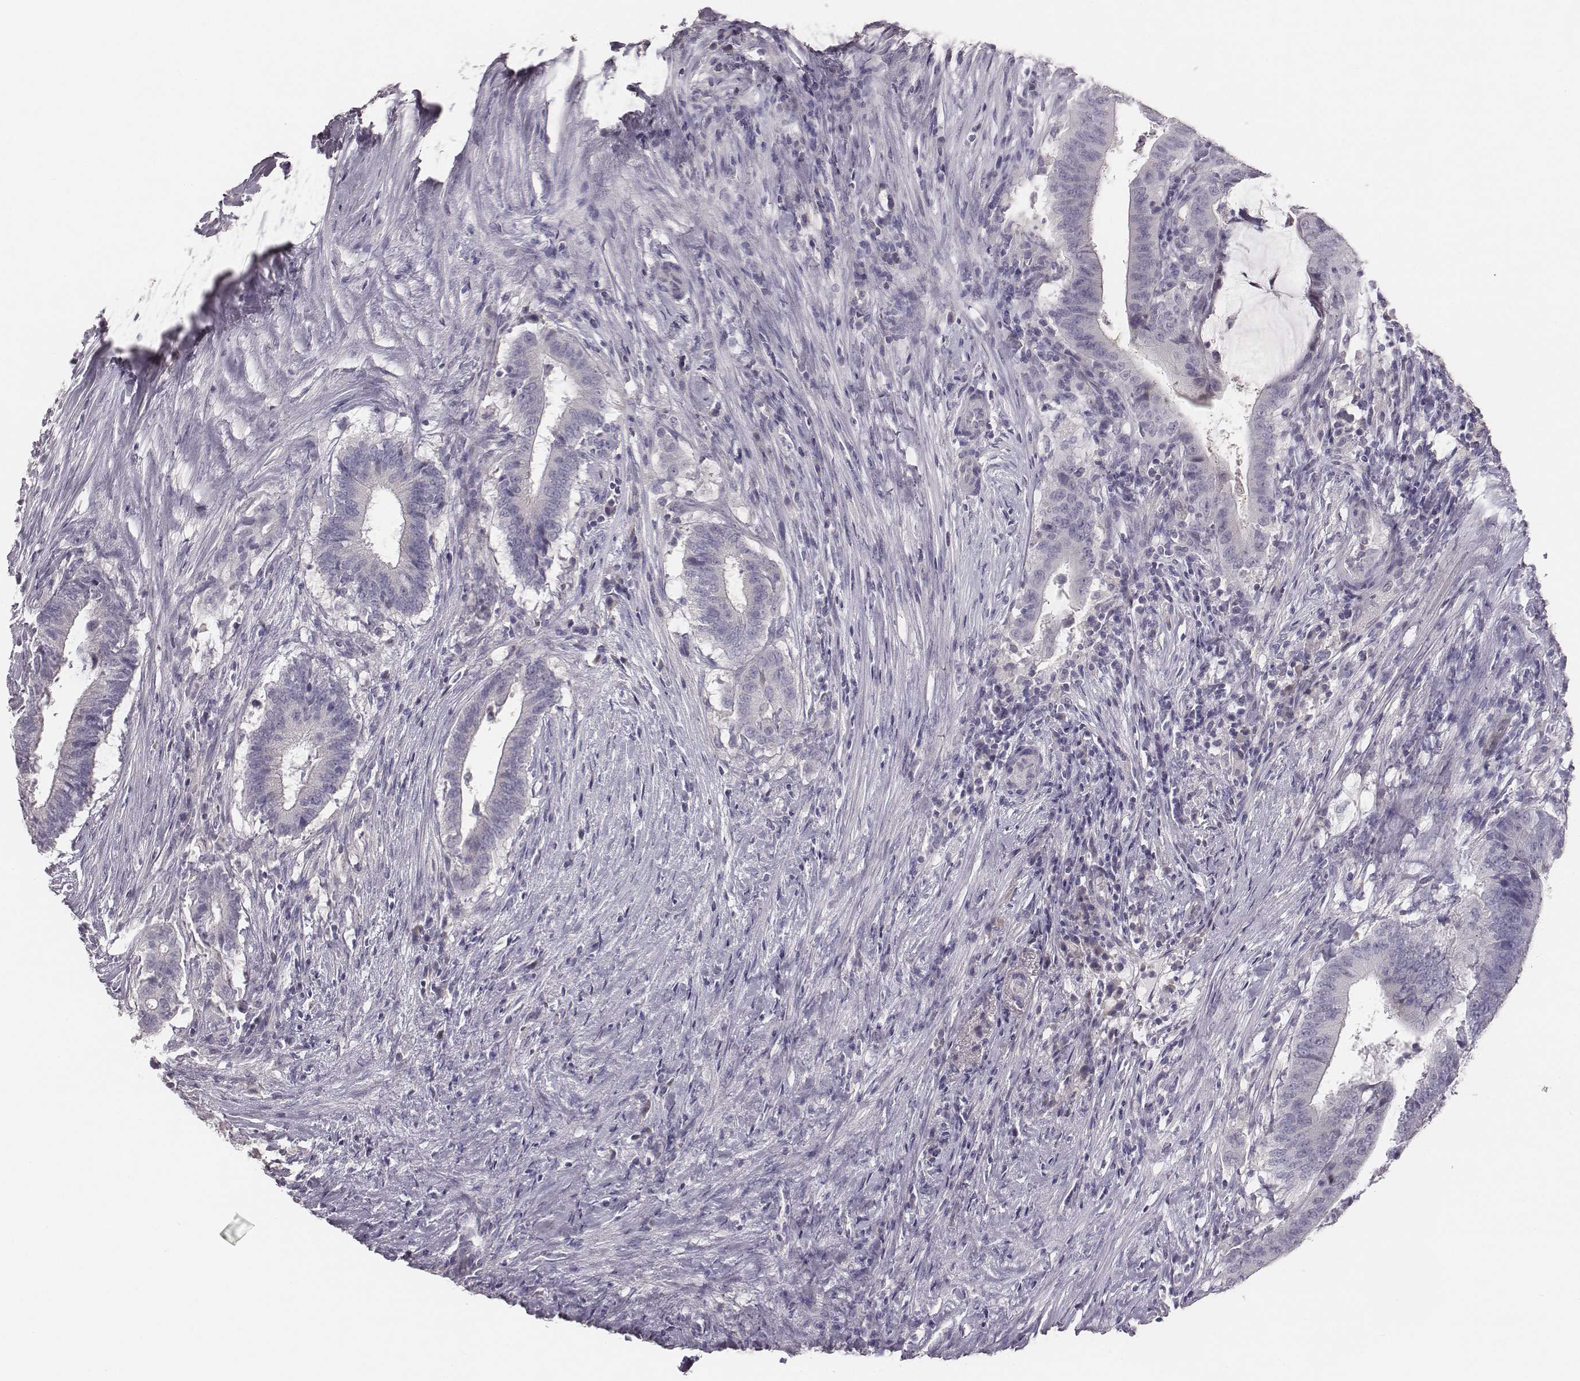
{"staining": {"intensity": "negative", "quantity": "none", "location": "none"}, "tissue": "colorectal cancer", "cell_type": "Tumor cells", "image_type": "cancer", "snomed": [{"axis": "morphology", "description": "Adenocarcinoma, NOS"}, {"axis": "topography", "description": "Colon"}], "caption": "DAB (3,3'-diaminobenzidine) immunohistochemical staining of adenocarcinoma (colorectal) demonstrates no significant positivity in tumor cells.", "gene": "MYH6", "patient": {"sex": "female", "age": 43}}